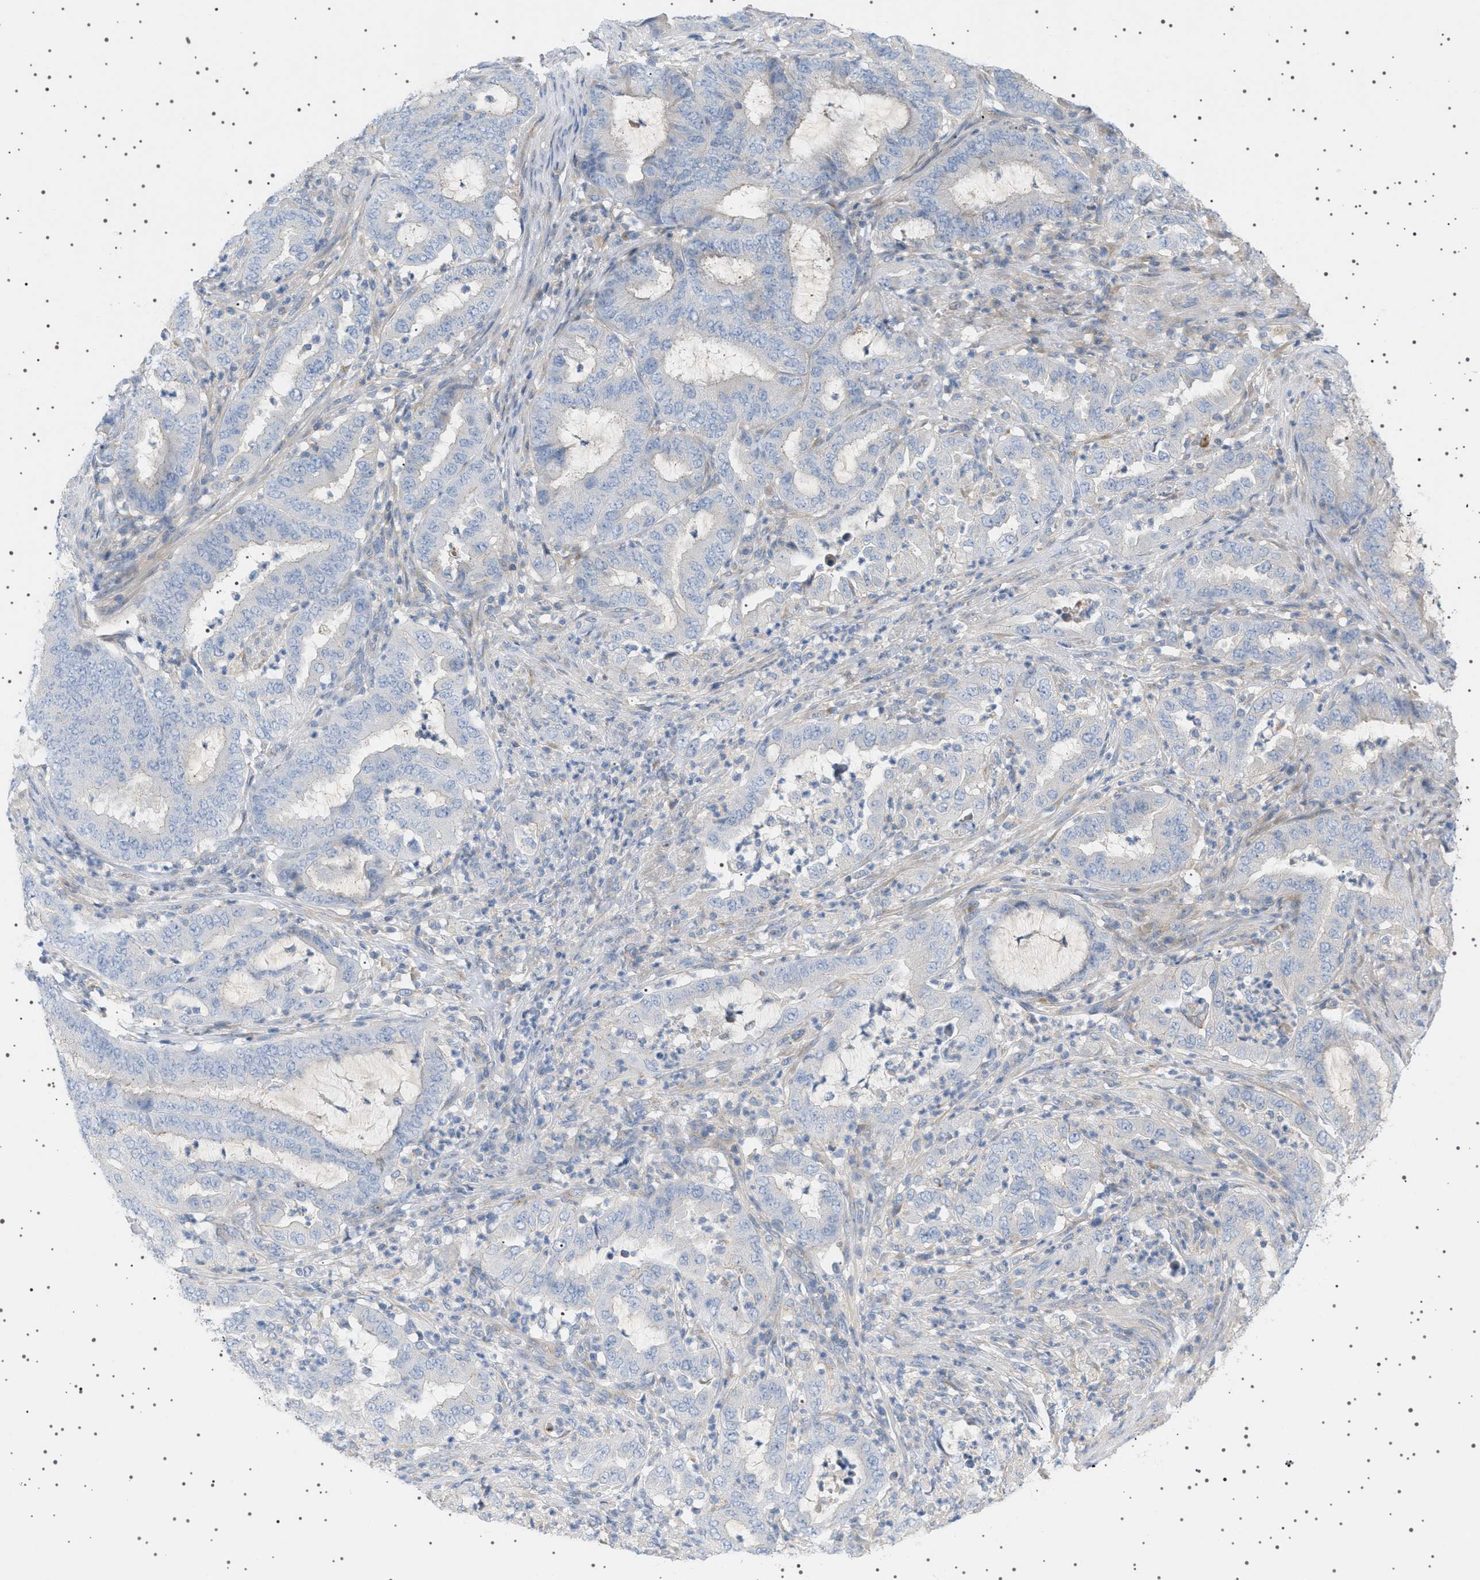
{"staining": {"intensity": "negative", "quantity": "none", "location": "none"}, "tissue": "endometrial cancer", "cell_type": "Tumor cells", "image_type": "cancer", "snomed": [{"axis": "morphology", "description": "Adenocarcinoma, NOS"}, {"axis": "topography", "description": "Endometrium"}], "caption": "A histopathology image of endometrial adenocarcinoma stained for a protein demonstrates no brown staining in tumor cells. The staining is performed using DAB brown chromogen with nuclei counter-stained in using hematoxylin.", "gene": "ADCY10", "patient": {"sex": "female", "age": 70}}